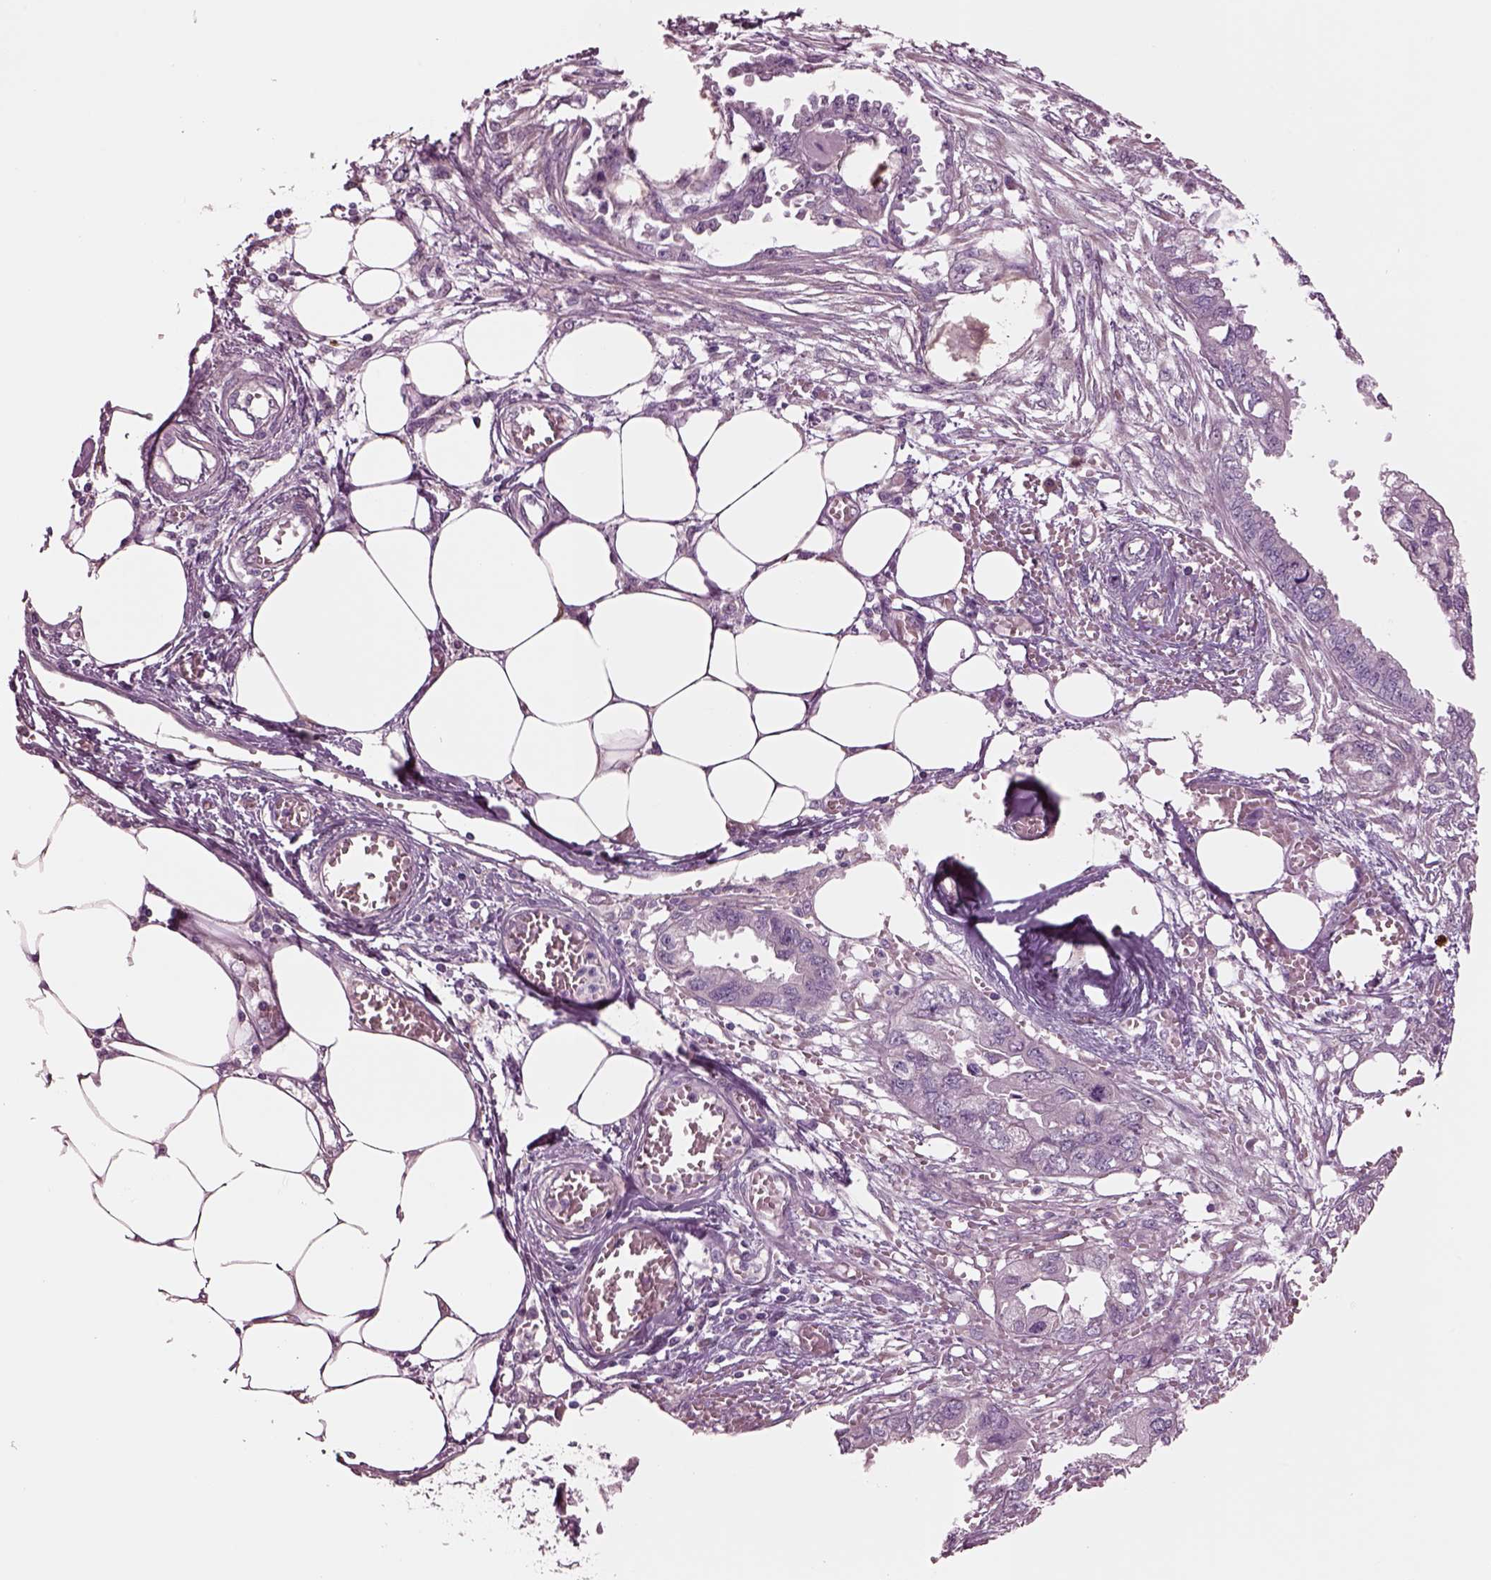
{"staining": {"intensity": "weak", "quantity": "<25%", "location": "cytoplasmic/membranous,nuclear"}, "tissue": "endometrial cancer", "cell_type": "Tumor cells", "image_type": "cancer", "snomed": [{"axis": "morphology", "description": "Adenocarcinoma, NOS"}, {"axis": "morphology", "description": "Adenocarcinoma, metastatic, NOS"}, {"axis": "topography", "description": "Adipose tissue"}, {"axis": "topography", "description": "Endometrium"}], "caption": "This is a photomicrograph of immunohistochemistry staining of endometrial adenocarcinoma, which shows no staining in tumor cells. (DAB (3,3'-diaminobenzidine) IHC with hematoxylin counter stain).", "gene": "HTR1B", "patient": {"sex": "female", "age": 67}}